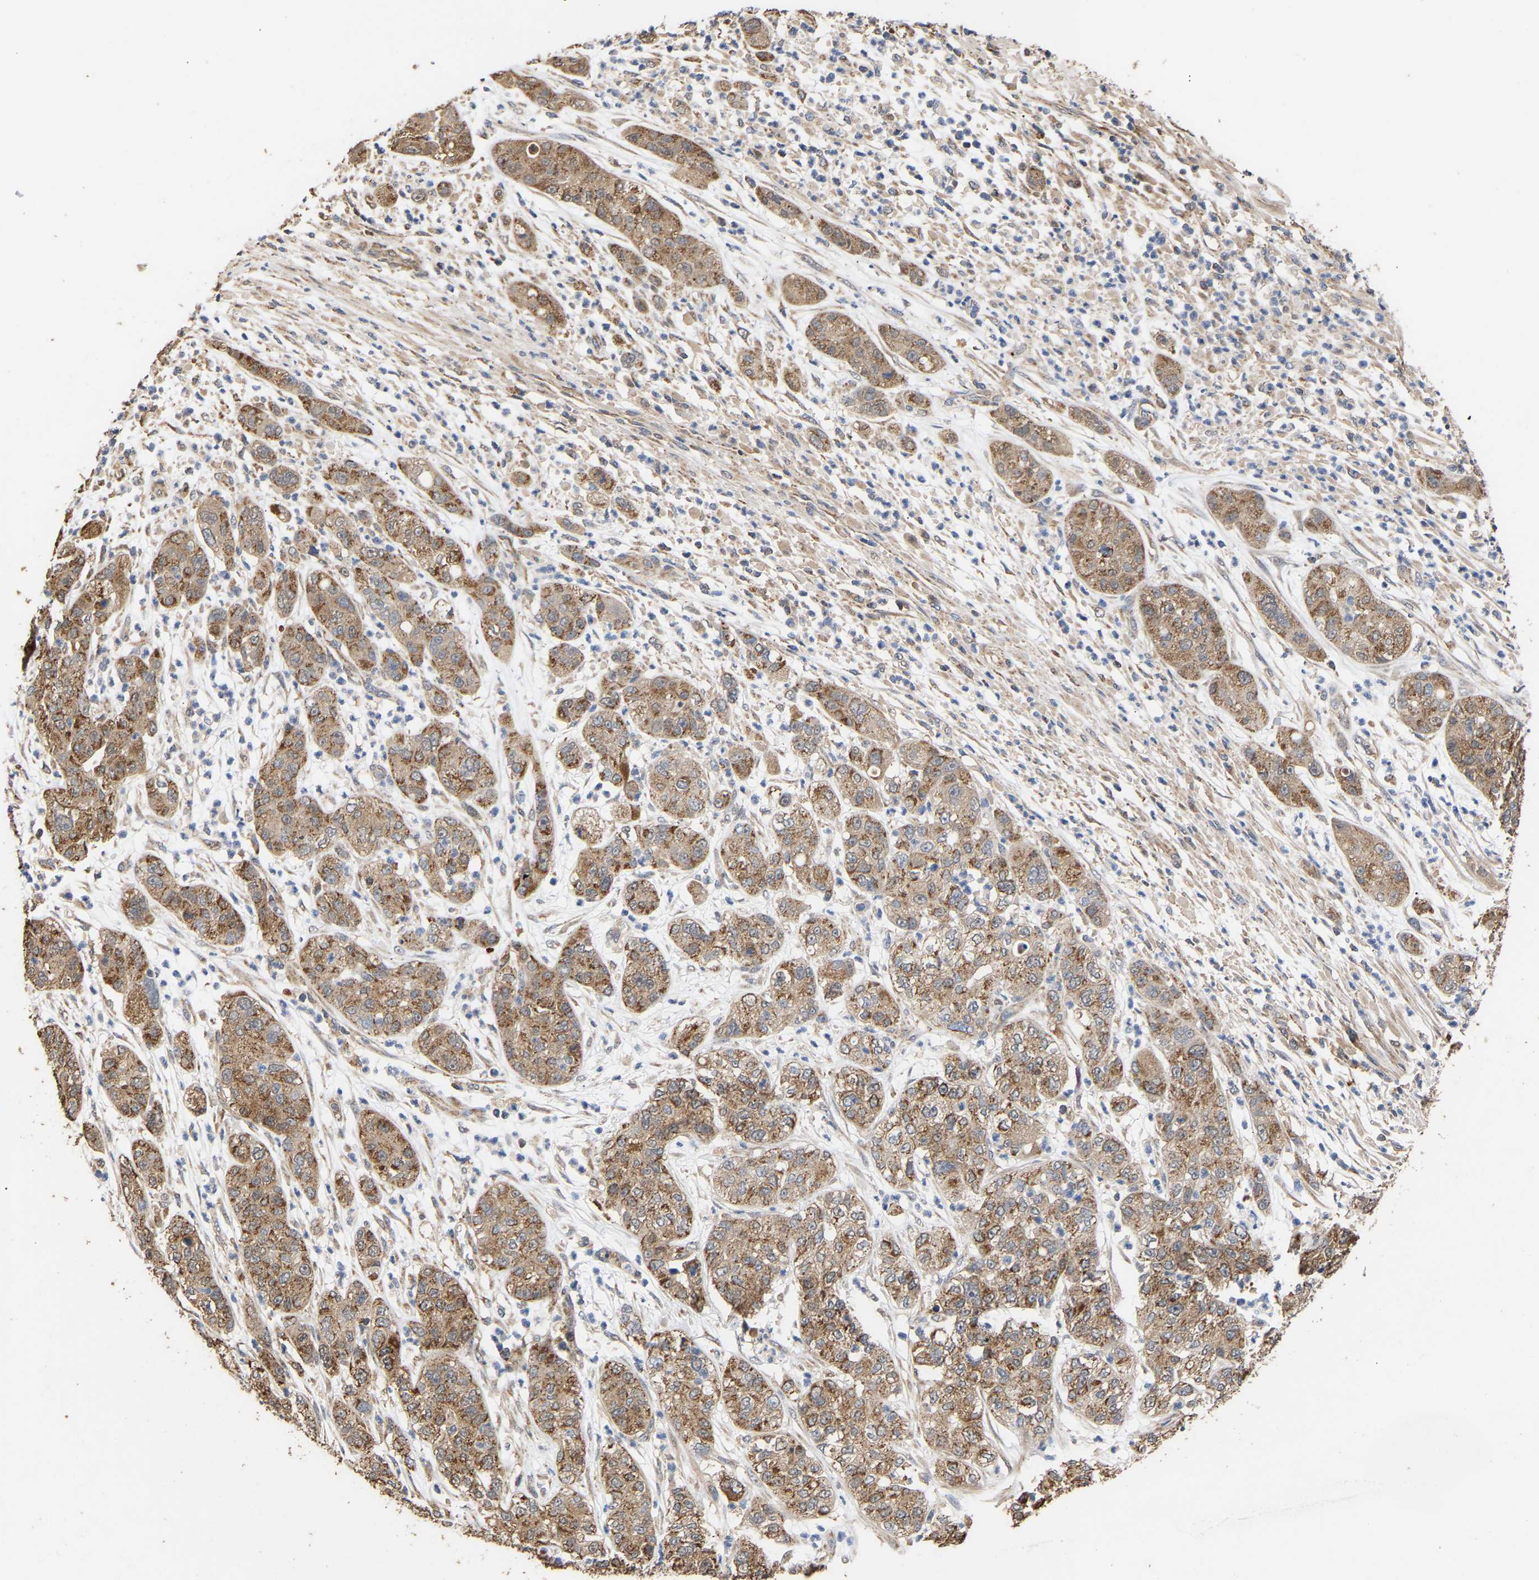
{"staining": {"intensity": "moderate", "quantity": ">75%", "location": "cytoplasmic/membranous"}, "tissue": "pancreatic cancer", "cell_type": "Tumor cells", "image_type": "cancer", "snomed": [{"axis": "morphology", "description": "Adenocarcinoma, NOS"}, {"axis": "topography", "description": "Pancreas"}], "caption": "Pancreatic cancer tissue exhibits moderate cytoplasmic/membranous staining in about >75% of tumor cells", "gene": "ZNF26", "patient": {"sex": "female", "age": 78}}